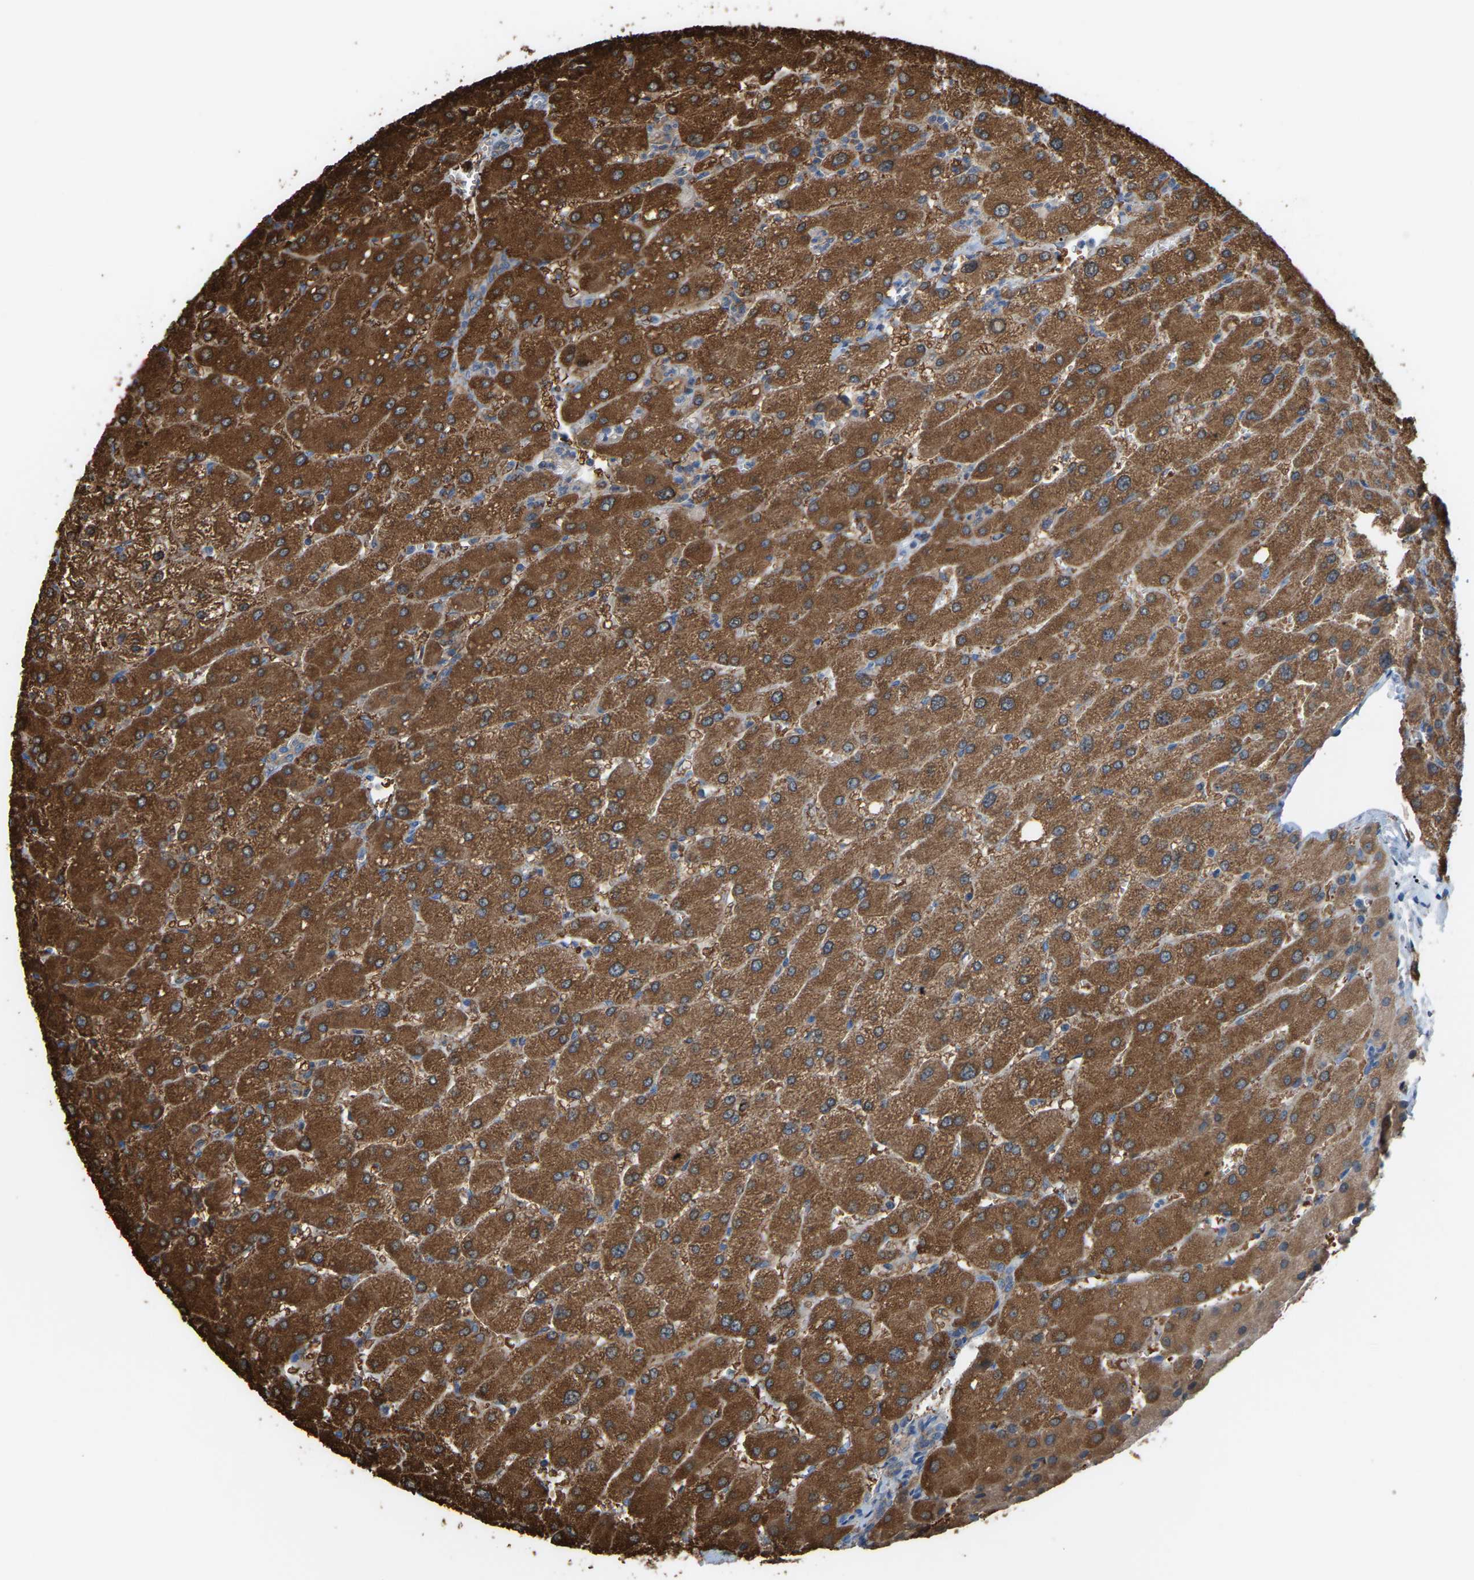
{"staining": {"intensity": "moderate", "quantity": ">75%", "location": "cytoplasmic/membranous"}, "tissue": "liver", "cell_type": "Cholangiocytes", "image_type": "normal", "snomed": [{"axis": "morphology", "description": "Normal tissue, NOS"}, {"axis": "topography", "description": "Liver"}], "caption": "Protein staining of benign liver exhibits moderate cytoplasmic/membranous expression in approximately >75% of cholangiocytes.", "gene": "CROT", "patient": {"sex": "male", "age": 55}}